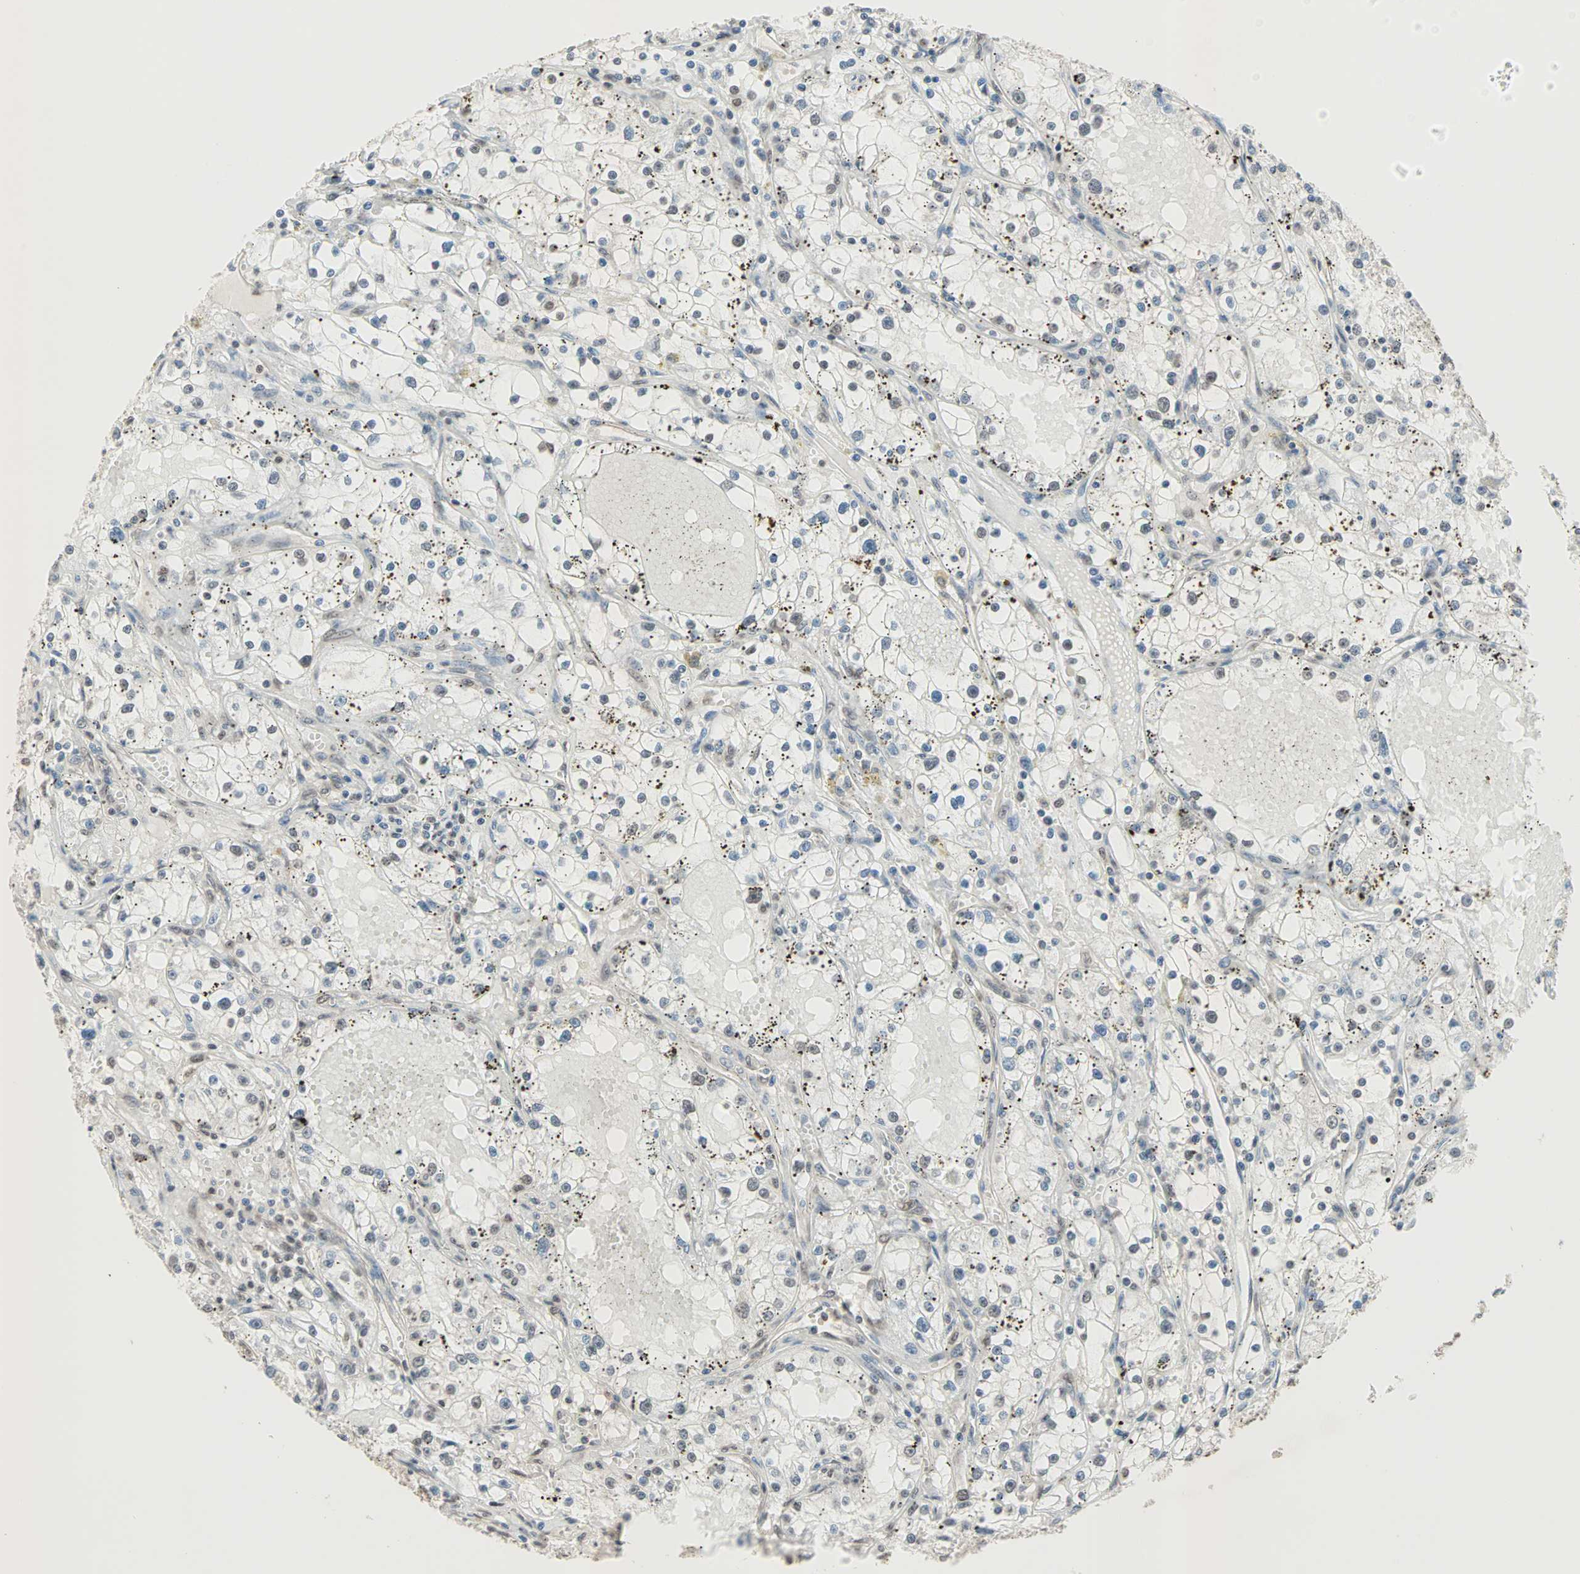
{"staining": {"intensity": "negative", "quantity": "none", "location": "none"}, "tissue": "renal cancer", "cell_type": "Tumor cells", "image_type": "cancer", "snomed": [{"axis": "morphology", "description": "Adenocarcinoma, NOS"}, {"axis": "topography", "description": "Kidney"}], "caption": "Tumor cells show no significant staining in renal cancer (adenocarcinoma). (DAB immunohistochemistry with hematoxylin counter stain).", "gene": "DAZAP1", "patient": {"sex": "male", "age": 56}}